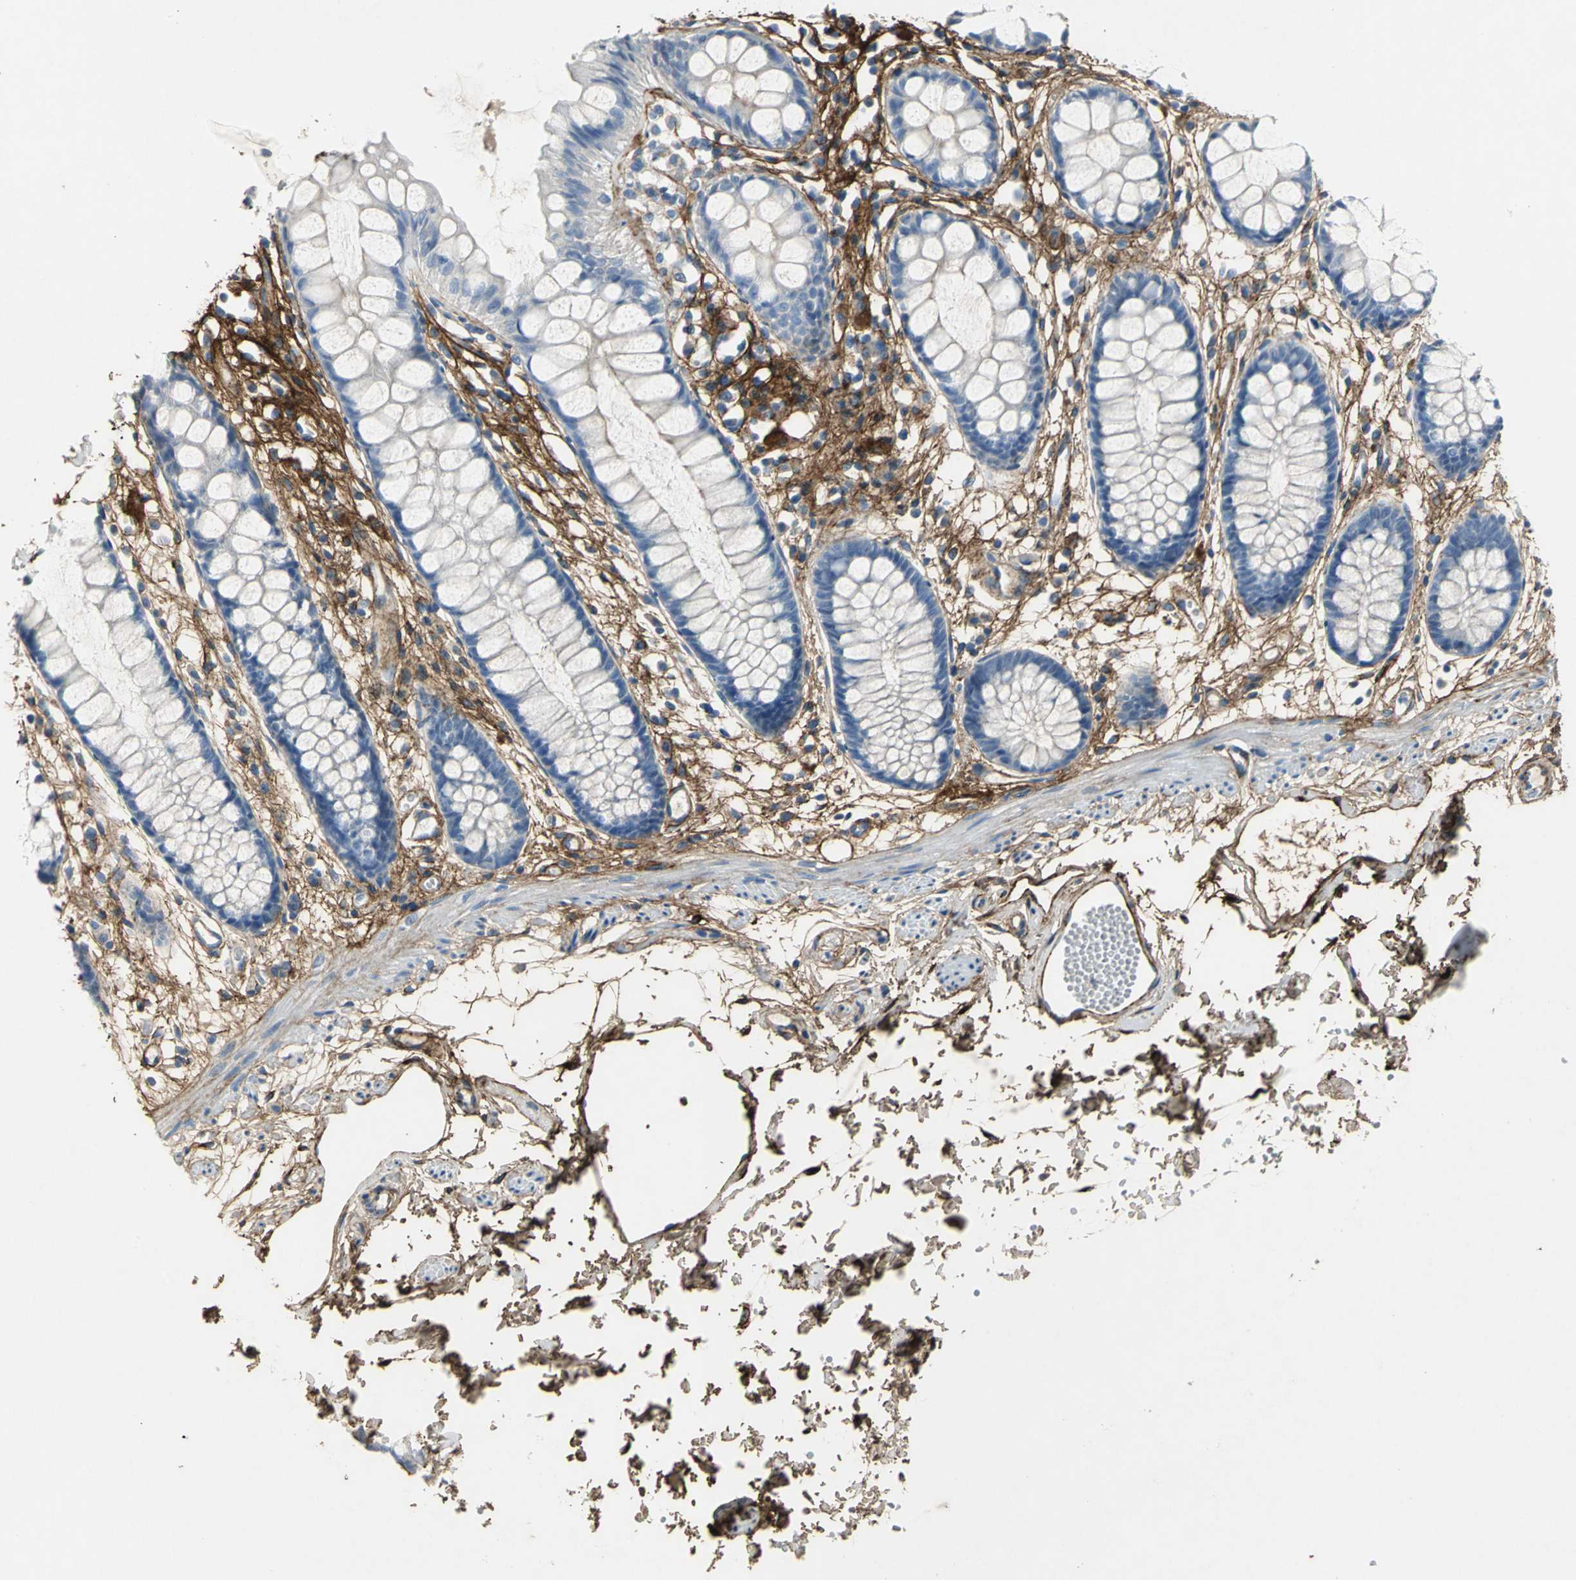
{"staining": {"intensity": "negative", "quantity": "none", "location": "none"}, "tissue": "rectum", "cell_type": "Glandular cells", "image_type": "normal", "snomed": [{"axis": "morphology", "description": "Normal tissue, NOS"}, {"axis": "topography", "description": "Rectum"}], "caption": "Glandular cells show no significant expression in normal rectum. Nuclei are stained in blue.", "gene": "EFNB3", "patient": {"sex": "female", "age": 66}}